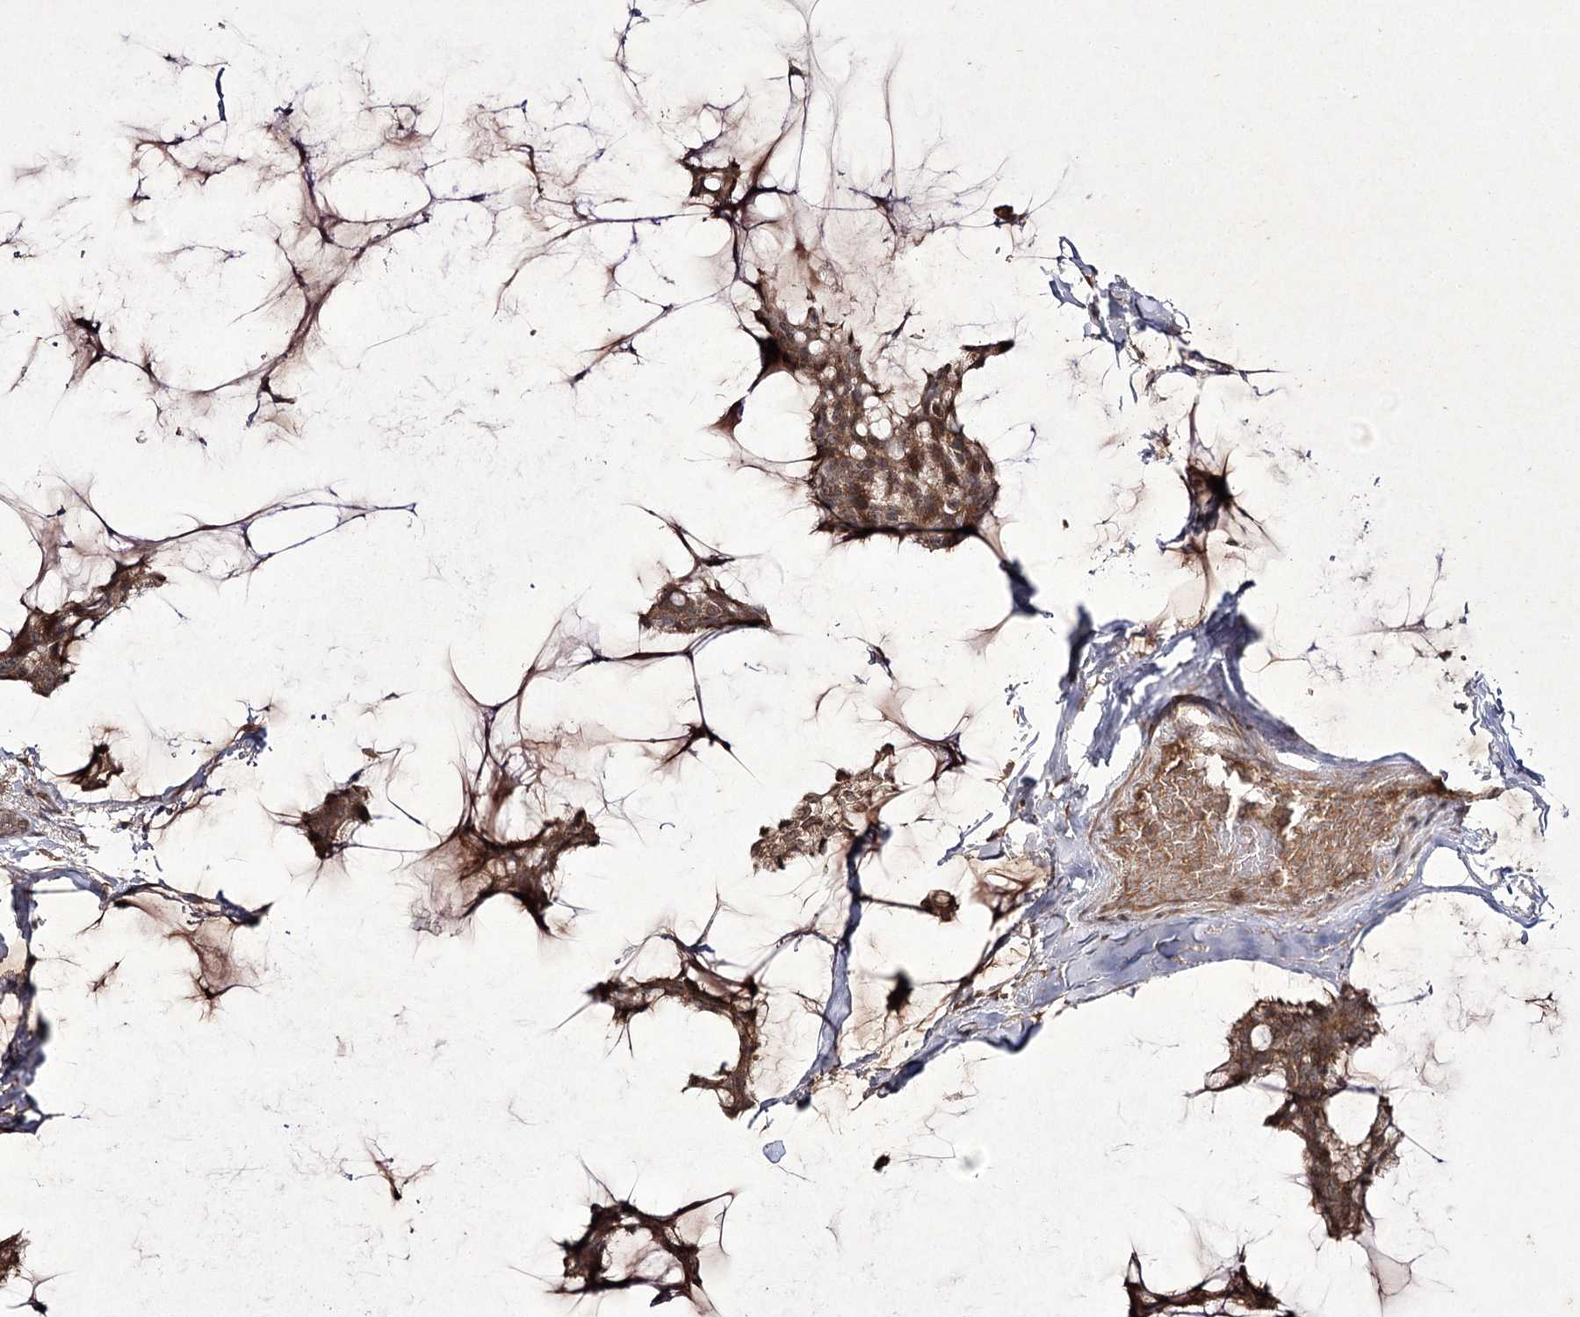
{"staining": {"intensity": "moderate", "quantity": ">75%", "location": "cytoplasmic/membranous"}, "tissue": "breast cancer", "cell_type": "Tumor cells", "image_type": "cancer", "snomed": [{"axis": "morphology", "description": "Duct carcinoma"}, {"axis": "topography", "description": "Breast"}], "caption": "Immunohistochemical staining of breast infiltrating ductal carcinoma shows moderate cytoplasmic/membranous protein expression in about >75% of tumor cells.", "gene": "FANCL", "patient": {"sex": "female", "age": 93}}